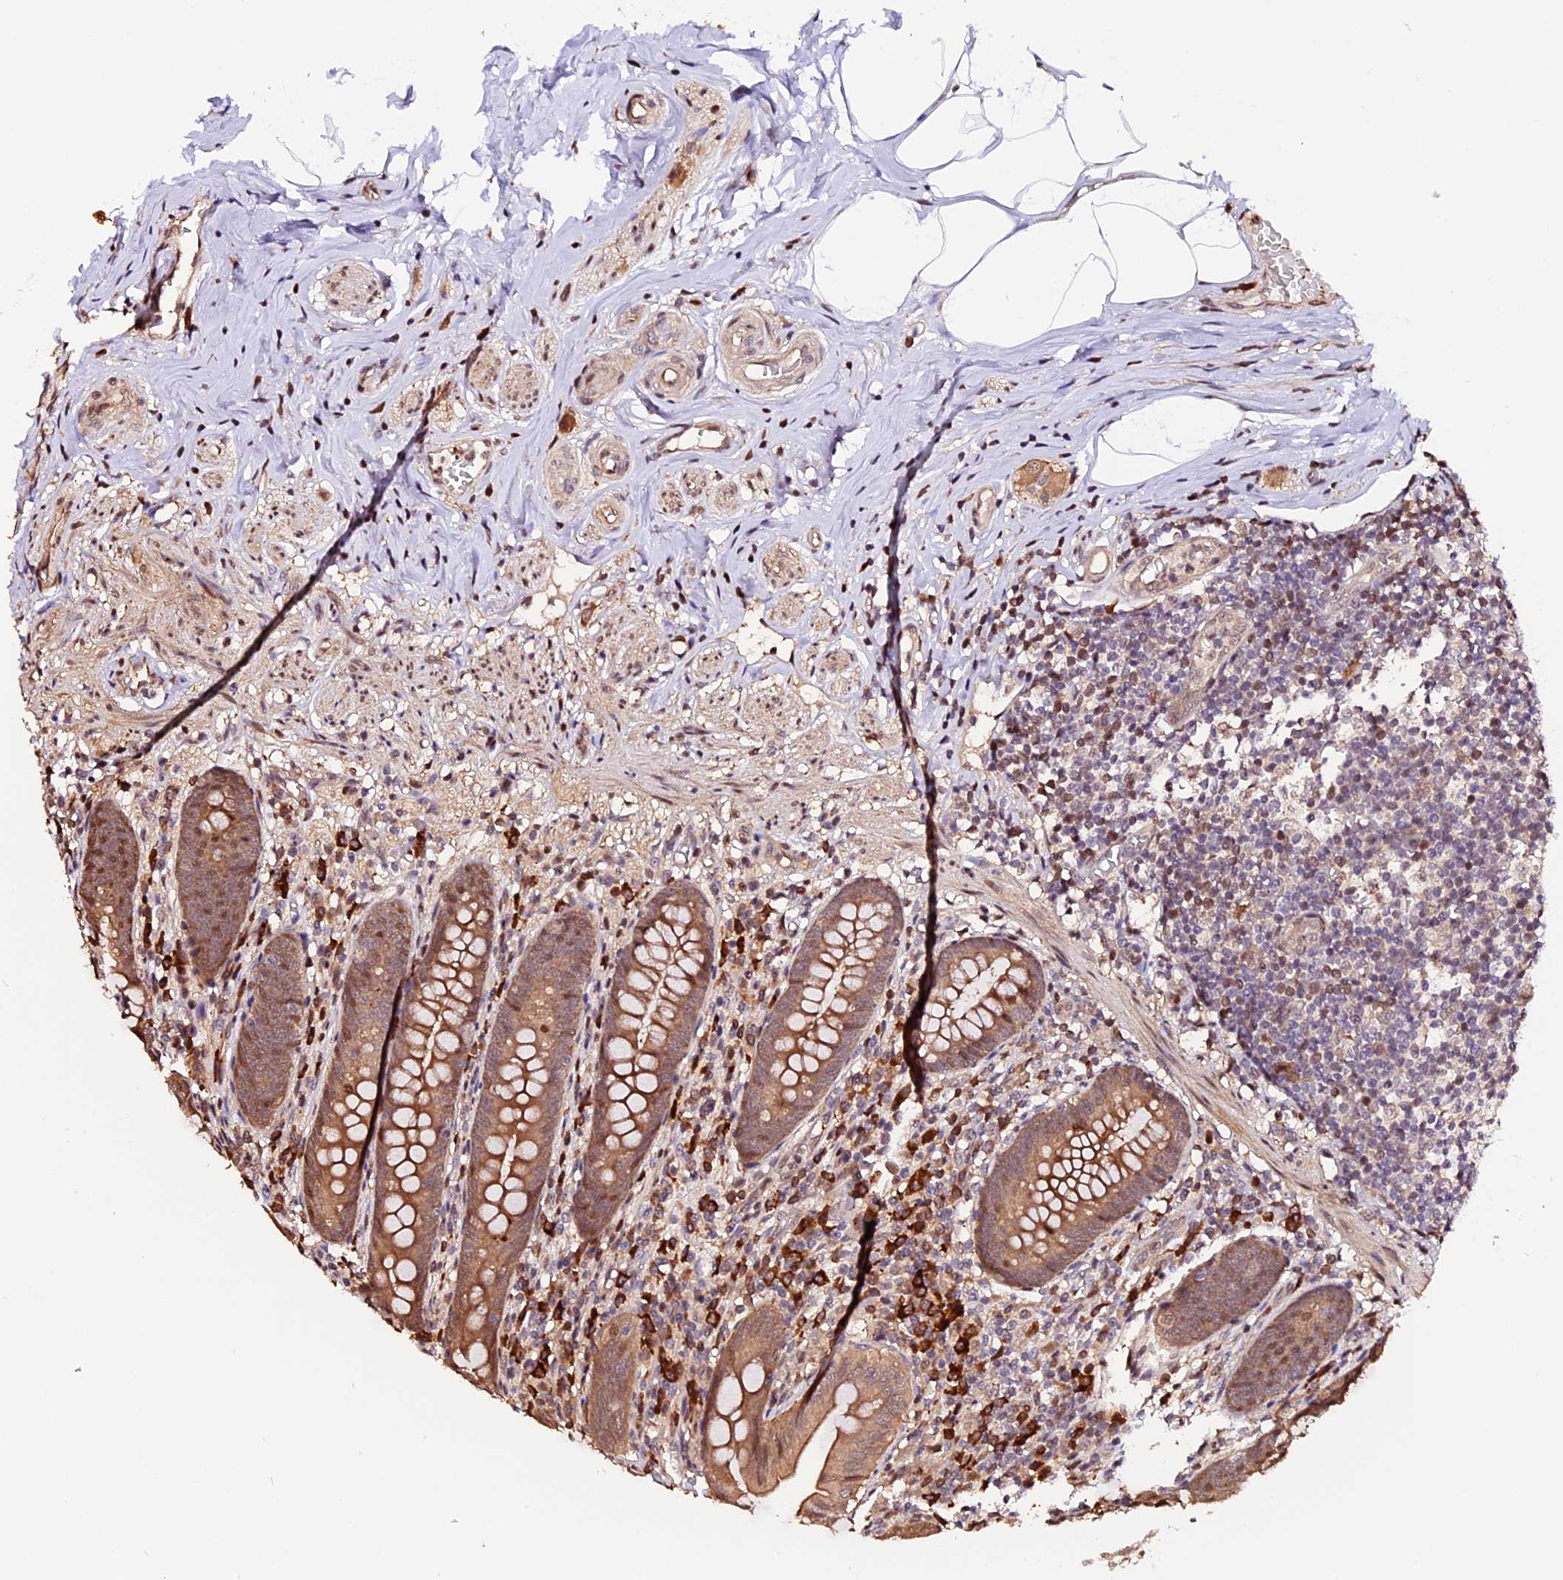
{"staining": {"intensity": "moderate", "quantity": ">75%", "location": "cytoplasmic/membranous"}, "tissue": "appendix", "cell_type": "Glandular cells", "image_type": "normal", "snomed": [{"axis": "morphology", "description": "Normal tissue, NOS"}, {"axis": "topography", "description": "Appendix"}], "caption": "Brown immunohistochemical staining in benign appendix demonstrates moderate cytoplasmic/membranous staining in about >75% of glandular cells.", "gene": "HERPUD1", "patient": {"sex": "male", "age": 55}}